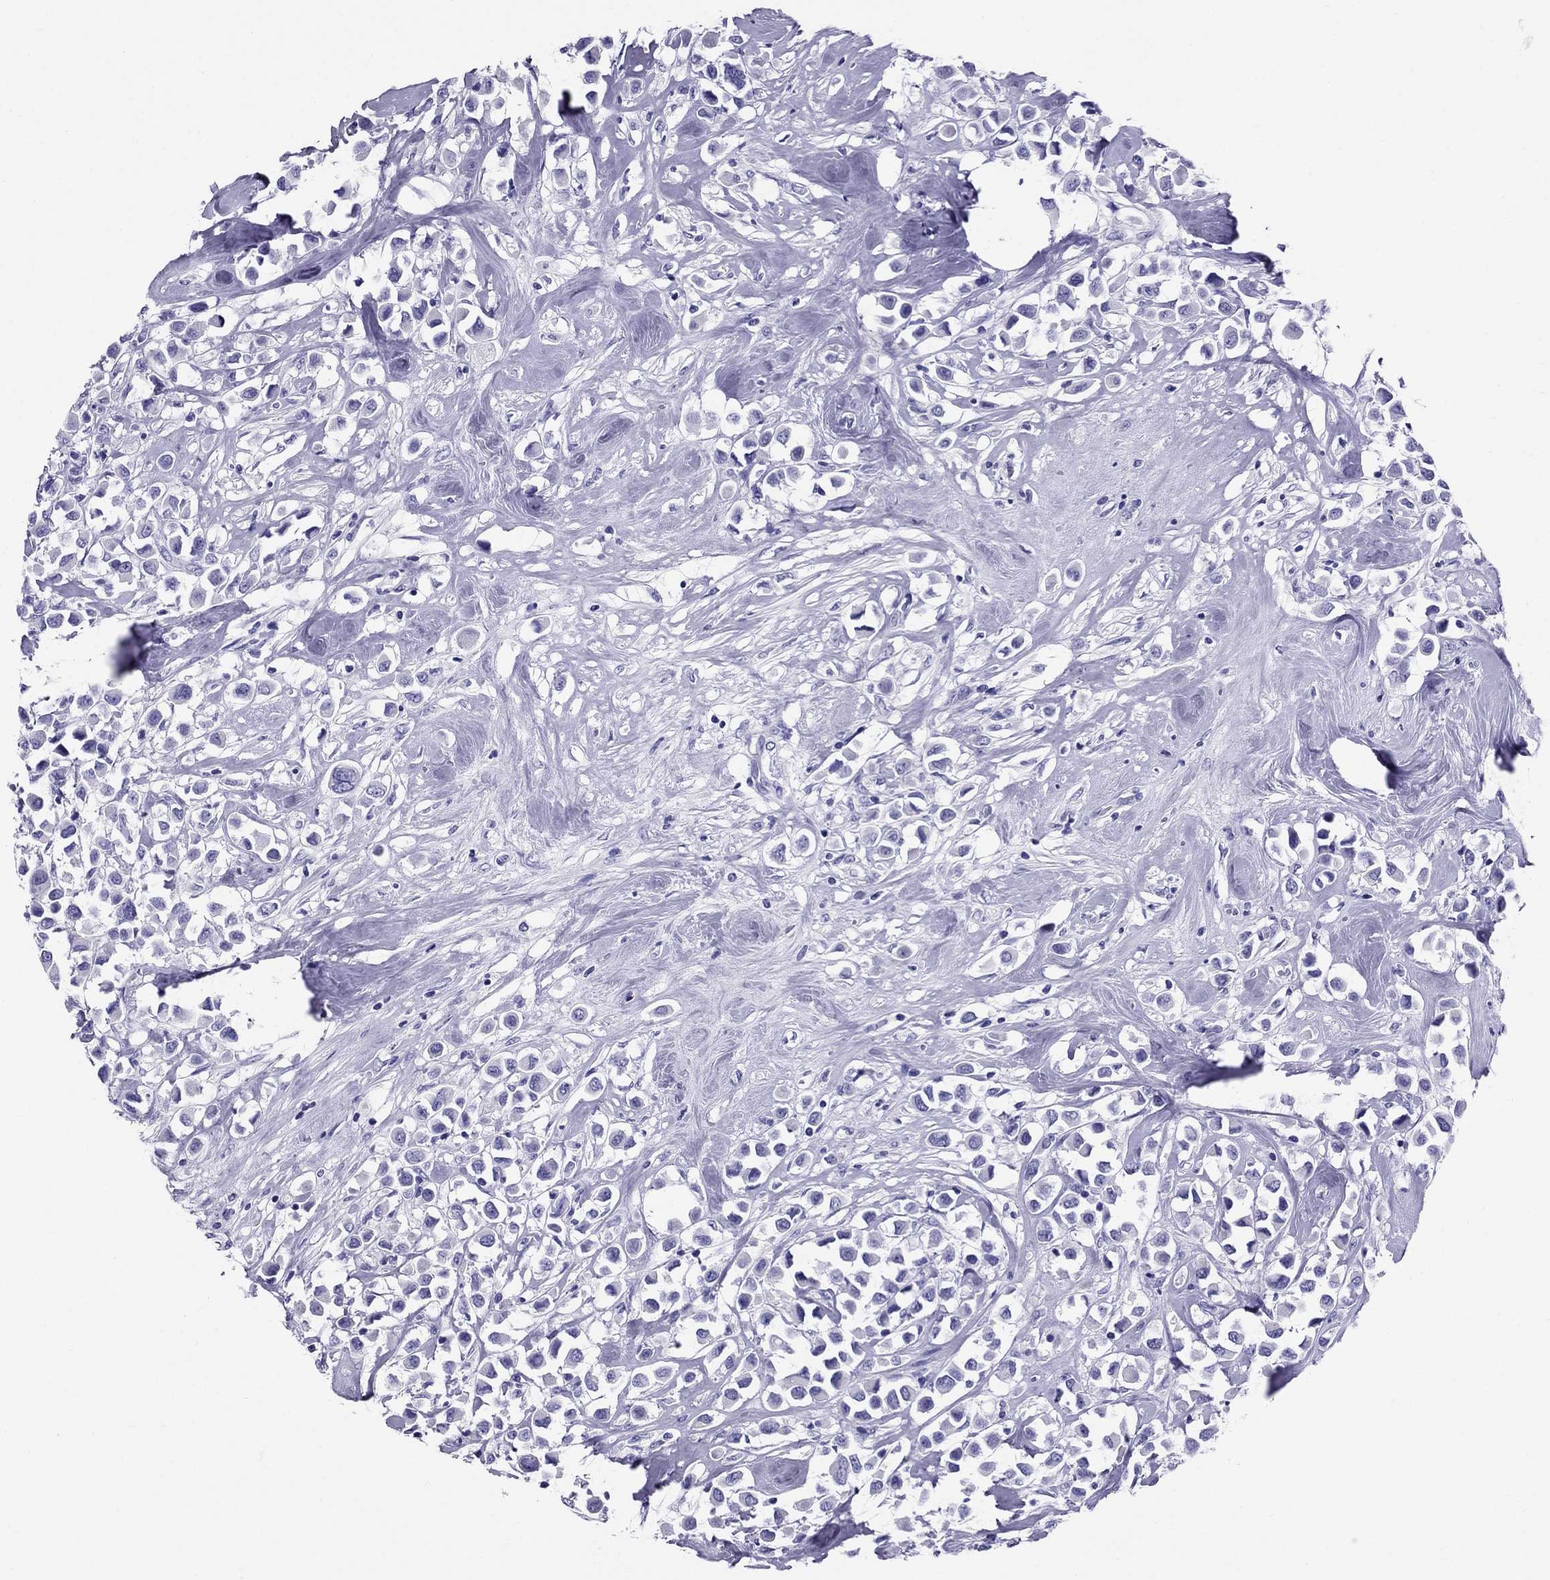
{"staining": {"intensity": "negative", "quantity": "none", "location": "none"}, "tissue": "breast cancer", "cell_type": "Tumor cells", "image_type": "cancer", "snomed": [{"axis": "morphology", "description": "Duct carcinoma"}, {"axis": "topography", "description": "Breast"}], "caption": "This is an IHC photomicrograph of human breast infiltrating ductal carcinoma. There is no expression in tumor cells.", "gene": "AVPR1B", "patient": {"sex": "female", "age": 61}}